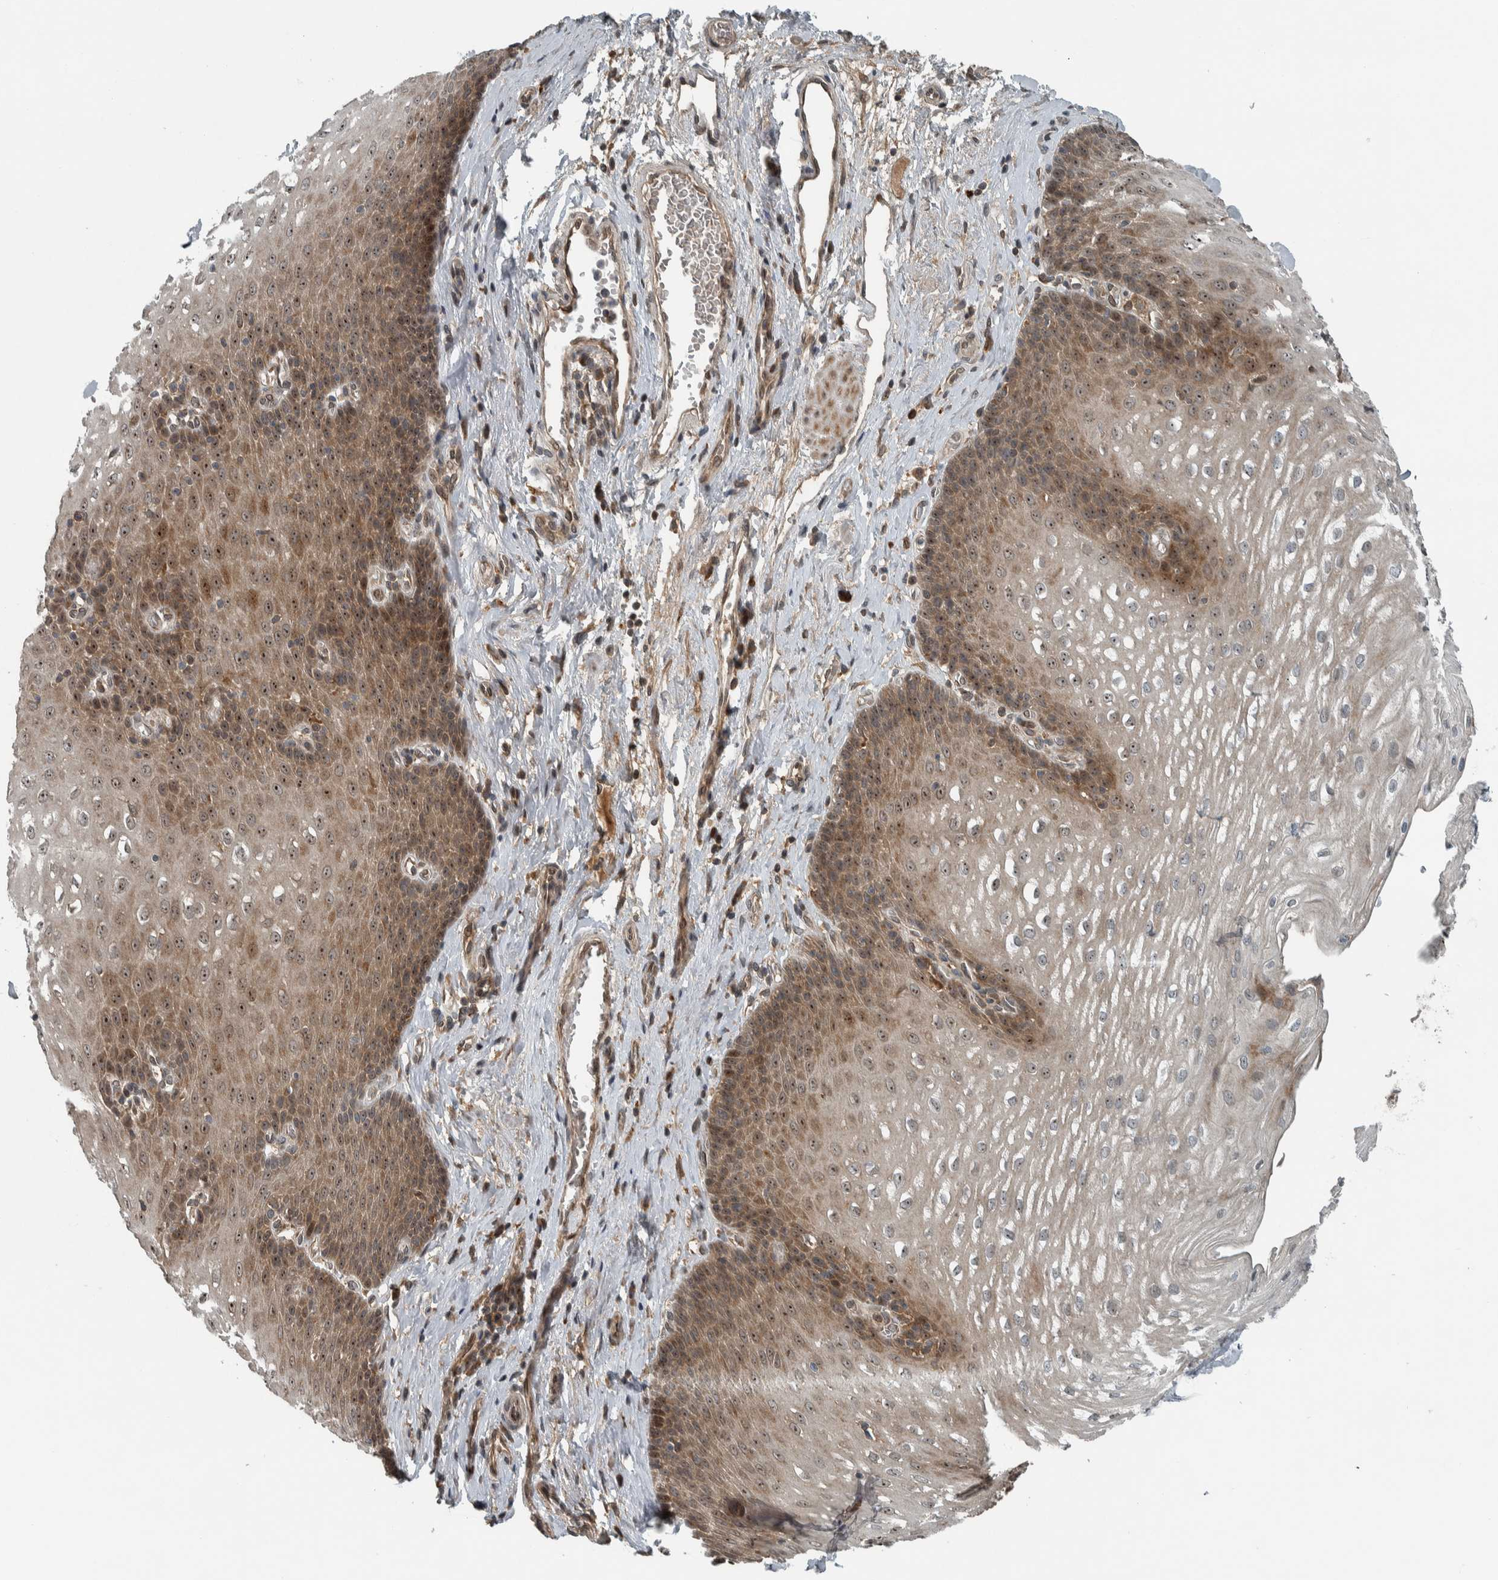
{"staining": {"intensity": "moderate", "quantity": ">75%", "location": "cytoplasmic/membranous,nuclear"}, "tissue": "esophagus", "cell_type": "Squamous epithelial cells", "image_type": "normal", "snomed": [{"axis": "morphology", "description": "Normal tissue, NOS"}, {"axis": "topography", "description": "Esophagus"}], "caption": "There is medium levels of moderate cytoplasmic/membranous,nuclear expression in squamous epithelial cells of normal esophagus, as demonstrated by immunohistochemical staining (brown color).", "gene": "XPO5", "patient": {"sex": "male", "age": 48}}